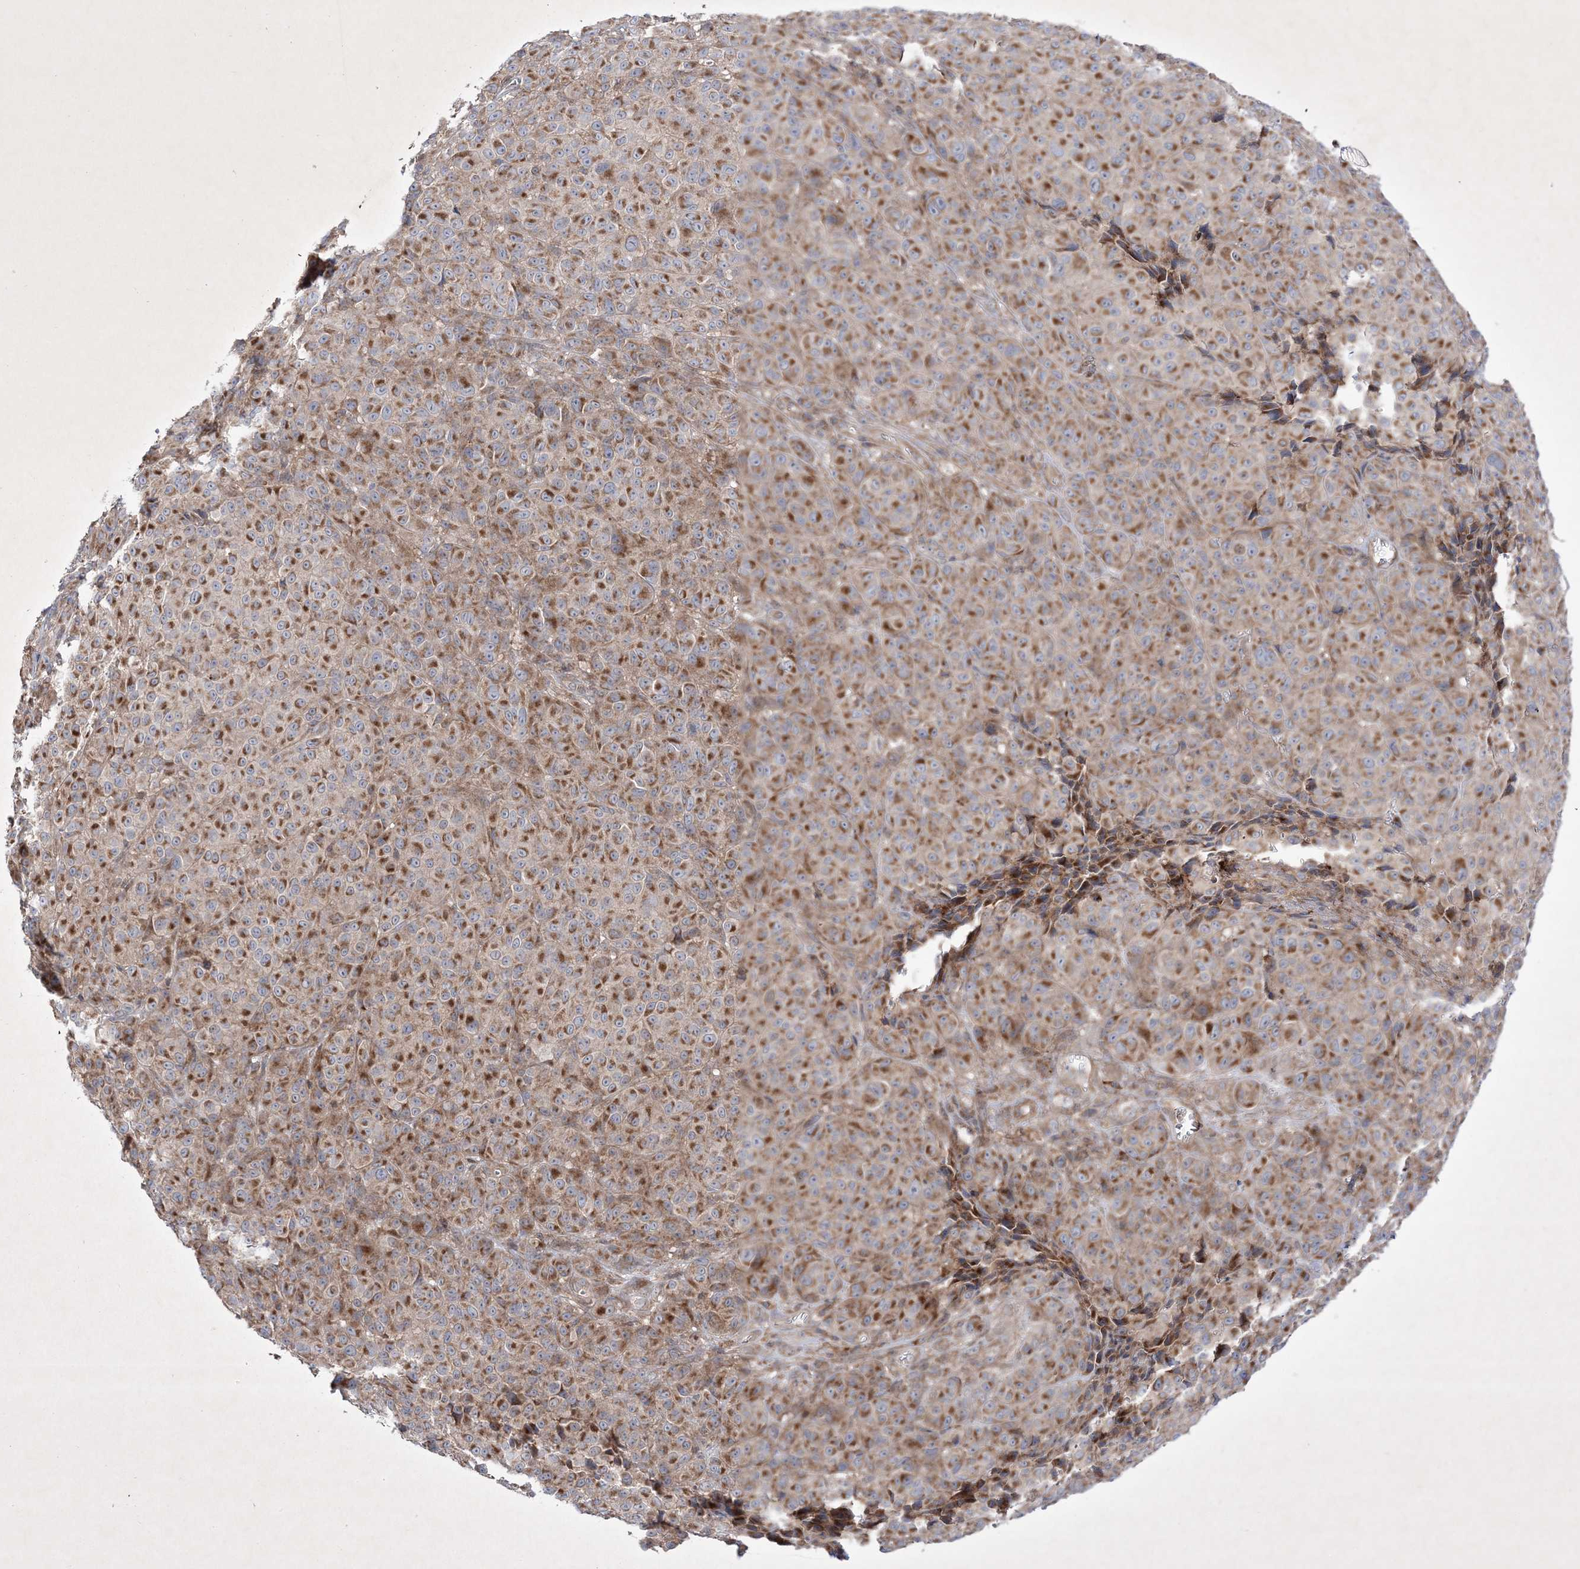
{"staining": {"intensity": "strong", "quantity": ">75%", "location": "cytoplasmic/membranous"}, "tissue": "melanoma", "cell_type": "Tumor cells", "image_type": "cancer", "snomed": [{"axis": "morphology", "description": "Malignant melanoma, NOS"}, {"axis": "topography", "description": "Skin"}], "caption": "Protein staining displays strong cytoplasmic/membranous staining in about >75% of tumor cells in melanoma. The protein is stained brown, and the nuclei are stained in blue (DAB (3,3'-diaminobenzidine) IHC with brightfield microscopy, high magnification).", "gene": "OPA1", "patient": {"sex": "male", "age": 73}}